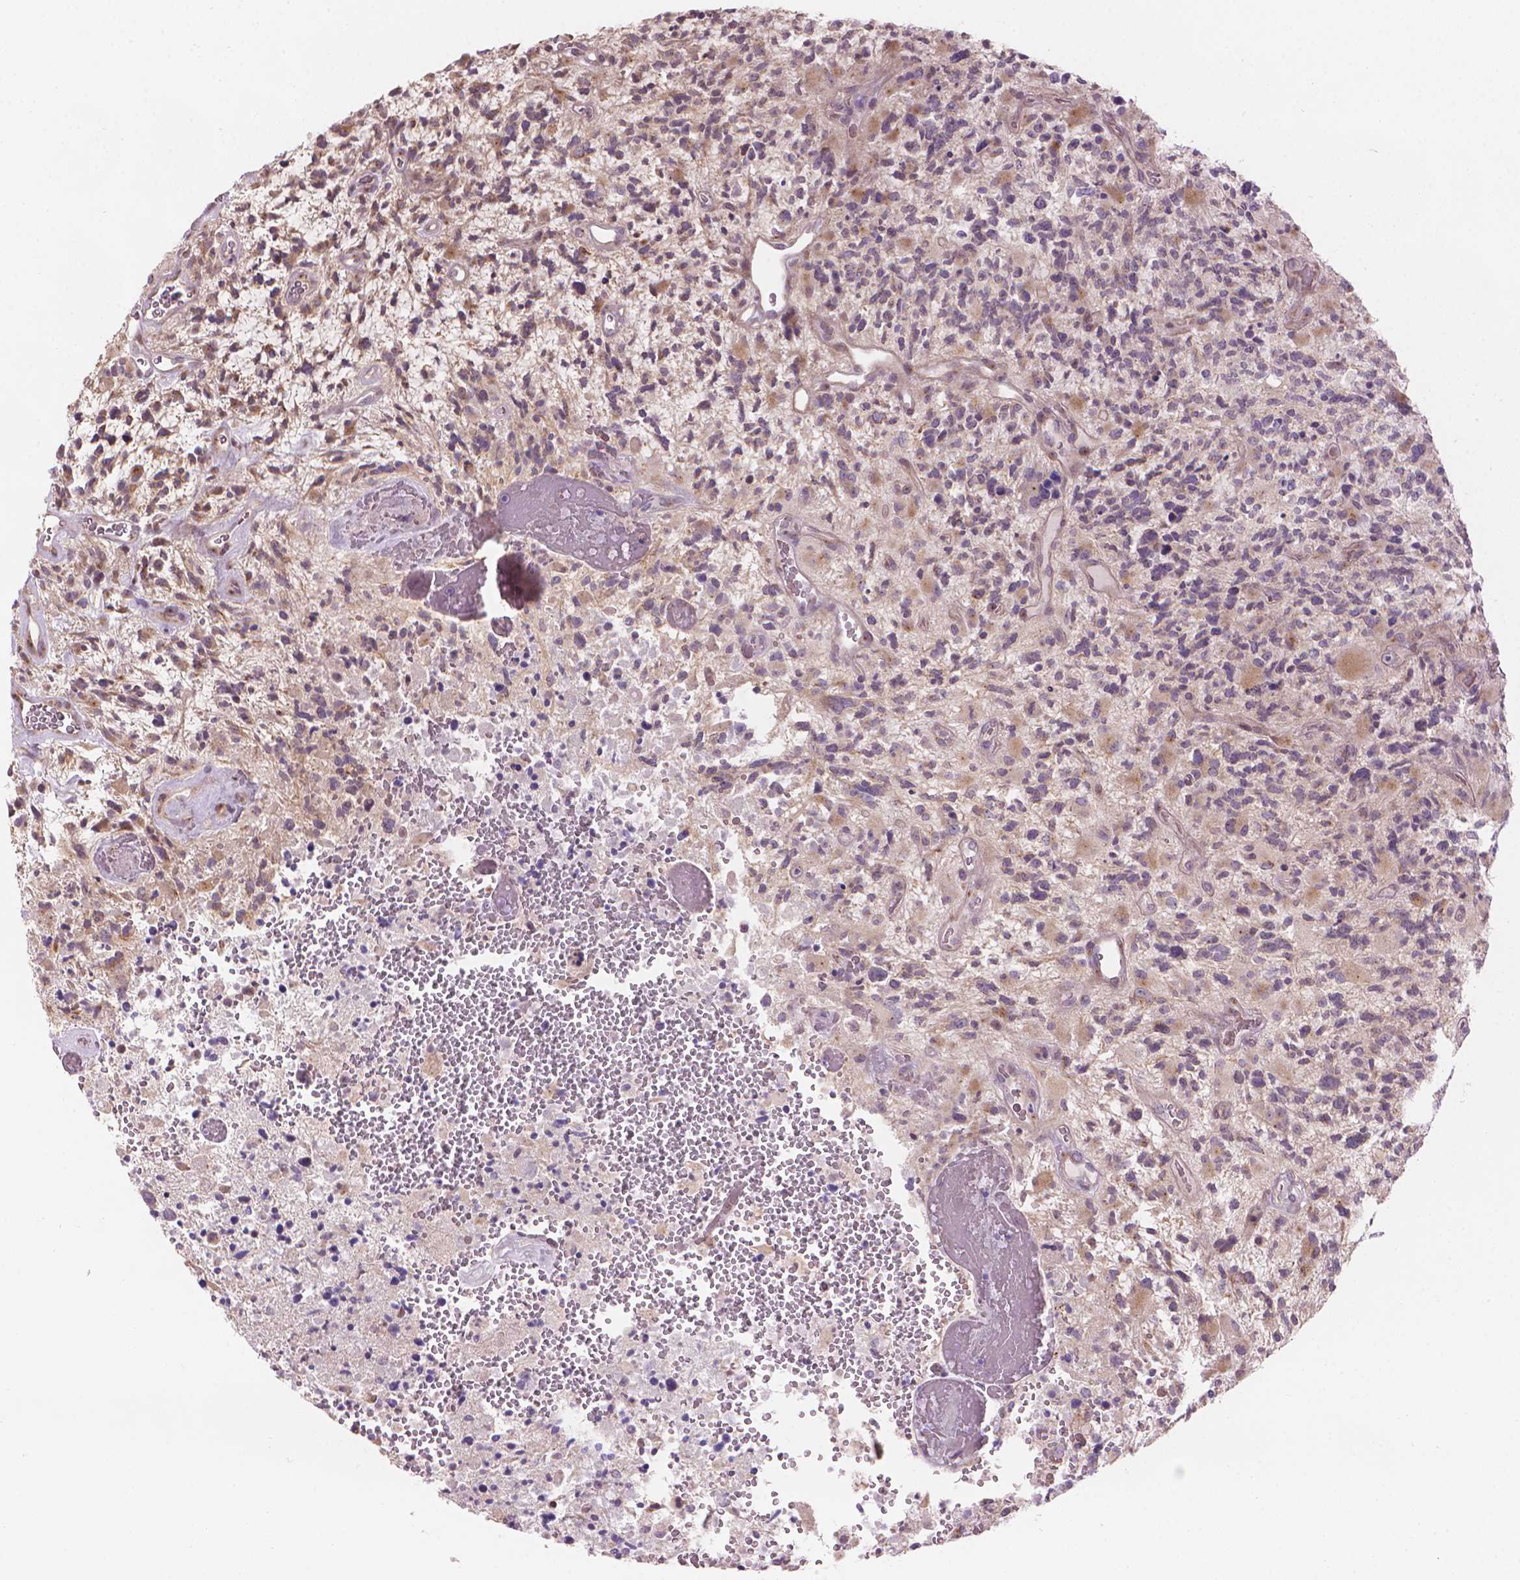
{"staining": {"intensity": "weak", "quantity": "<25%", "location": "cytoplasmic/membranous"}, "tissue": "glioma", "cell_type": "Tumor cells", "image_type": "cancer", "snomed": [{"axis": "morphology", "description": "Glioma, malignant, High grade"}, {"axis": "topography", "description": "Brain"}], "caption": "The photomicrograph exhibits no staining of tumor cells in malignant glioma (high-grade).", "gene": "IFFO1", "patient": {"sex": "female", "age": 71}}